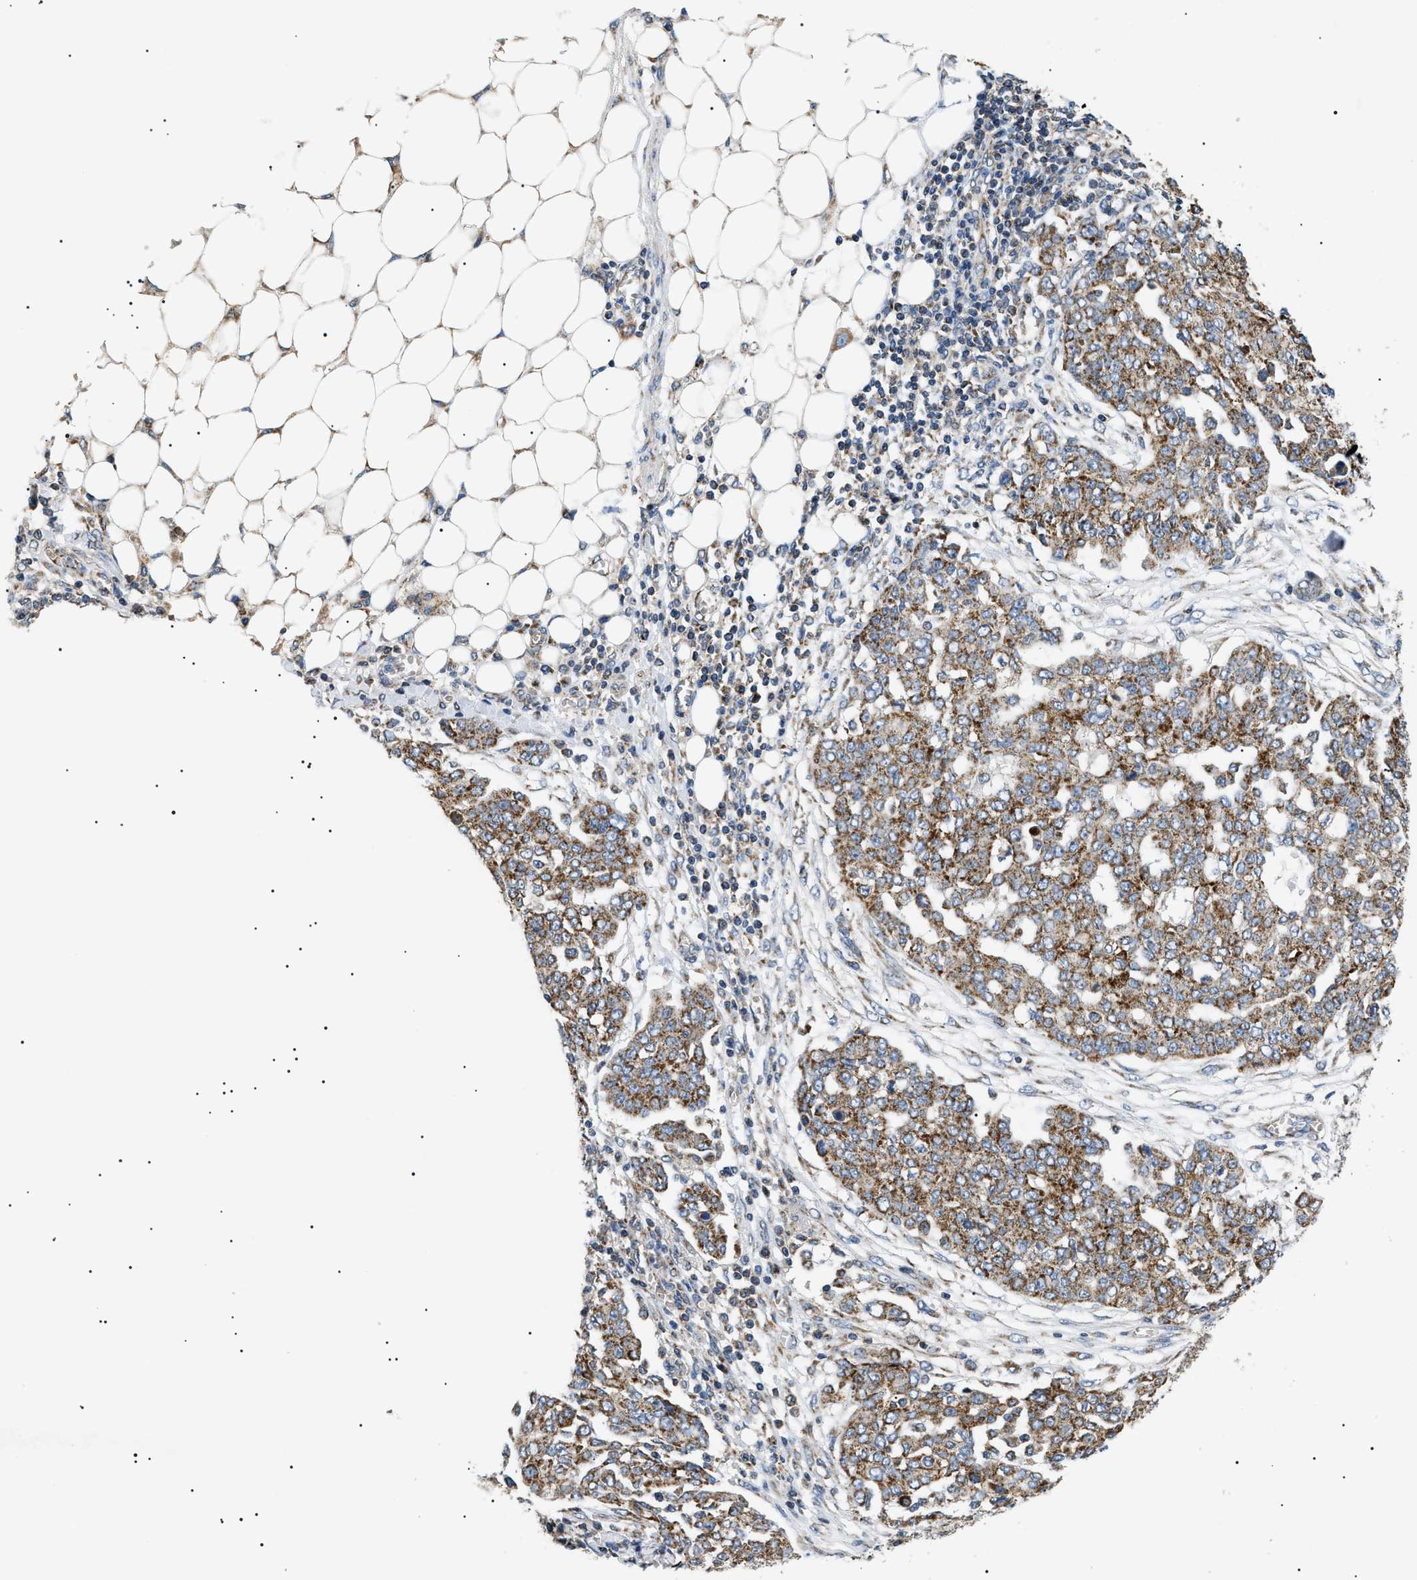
{"staining": {"intensity": "moderate", "quantity": ">75%", "location": "cytoplasmic/membranous"}, "tissue": "ovarian cancer", "cell_type": "Tumor cells", "image_type": "cancer", "snomed": [{"axis": "morphology", "description": "Cystadenocarcinoma, serous, NOS"}, {"axis": "topography", "description": "Soft tissue"}, {"axis": "topography", "description": "Ovary"}], "caption": "Tumor cells show medium levels of moderate cytoplasmic/membranous staining in about >75% of cells in human ovarian serous cystadenocarcinoma.", "gene": "TOMM6", "patient": {"sex": "female", "age": 57}}